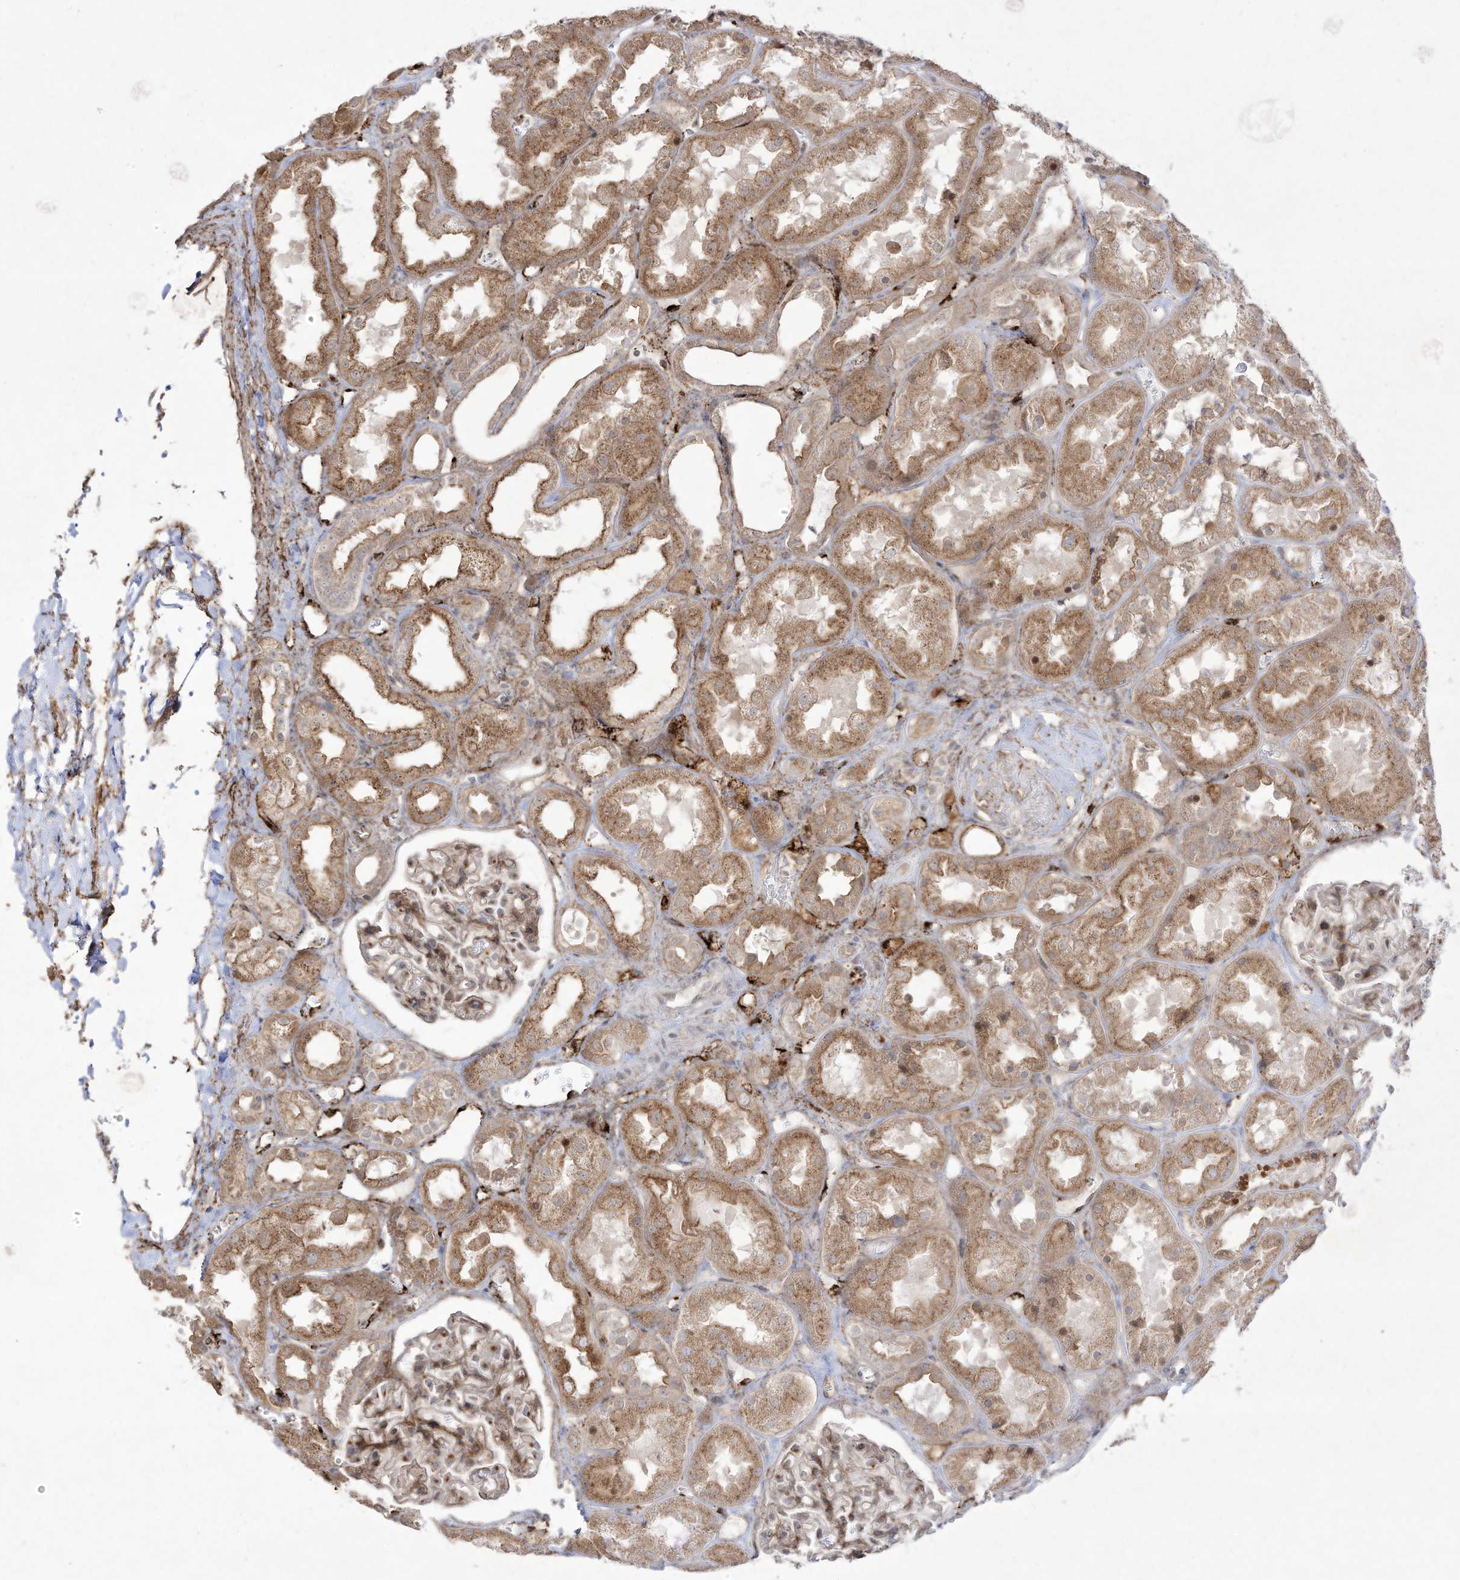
{"staining": {"intensity": "moderate", "quantity": "<25%", "location": "cytoplasmic/membranous"}, "tissue": "kidney", "cell_type": "Cells in glomeruli", "image_type": "normal", "snomed": [{"axis": "morphology", "description": "Normal tissue, NOS"}, {"axis": "topography", "description": "Kidney"}], "caption": "High-power microscopy captured an immunohistochemistry photomicrograph of normal kidney, revealing moderate cytoplasmic/membranous positivity in about <25% of cells in glomeruli. Using DAB (3,3'-diaminobenzidine) (brown) and hematoxylin (blue) stains, captured at high magnification using brightfield microscopy.", "gene": "ZGRF1", "patient": {"sex": "male", "age": 70}}